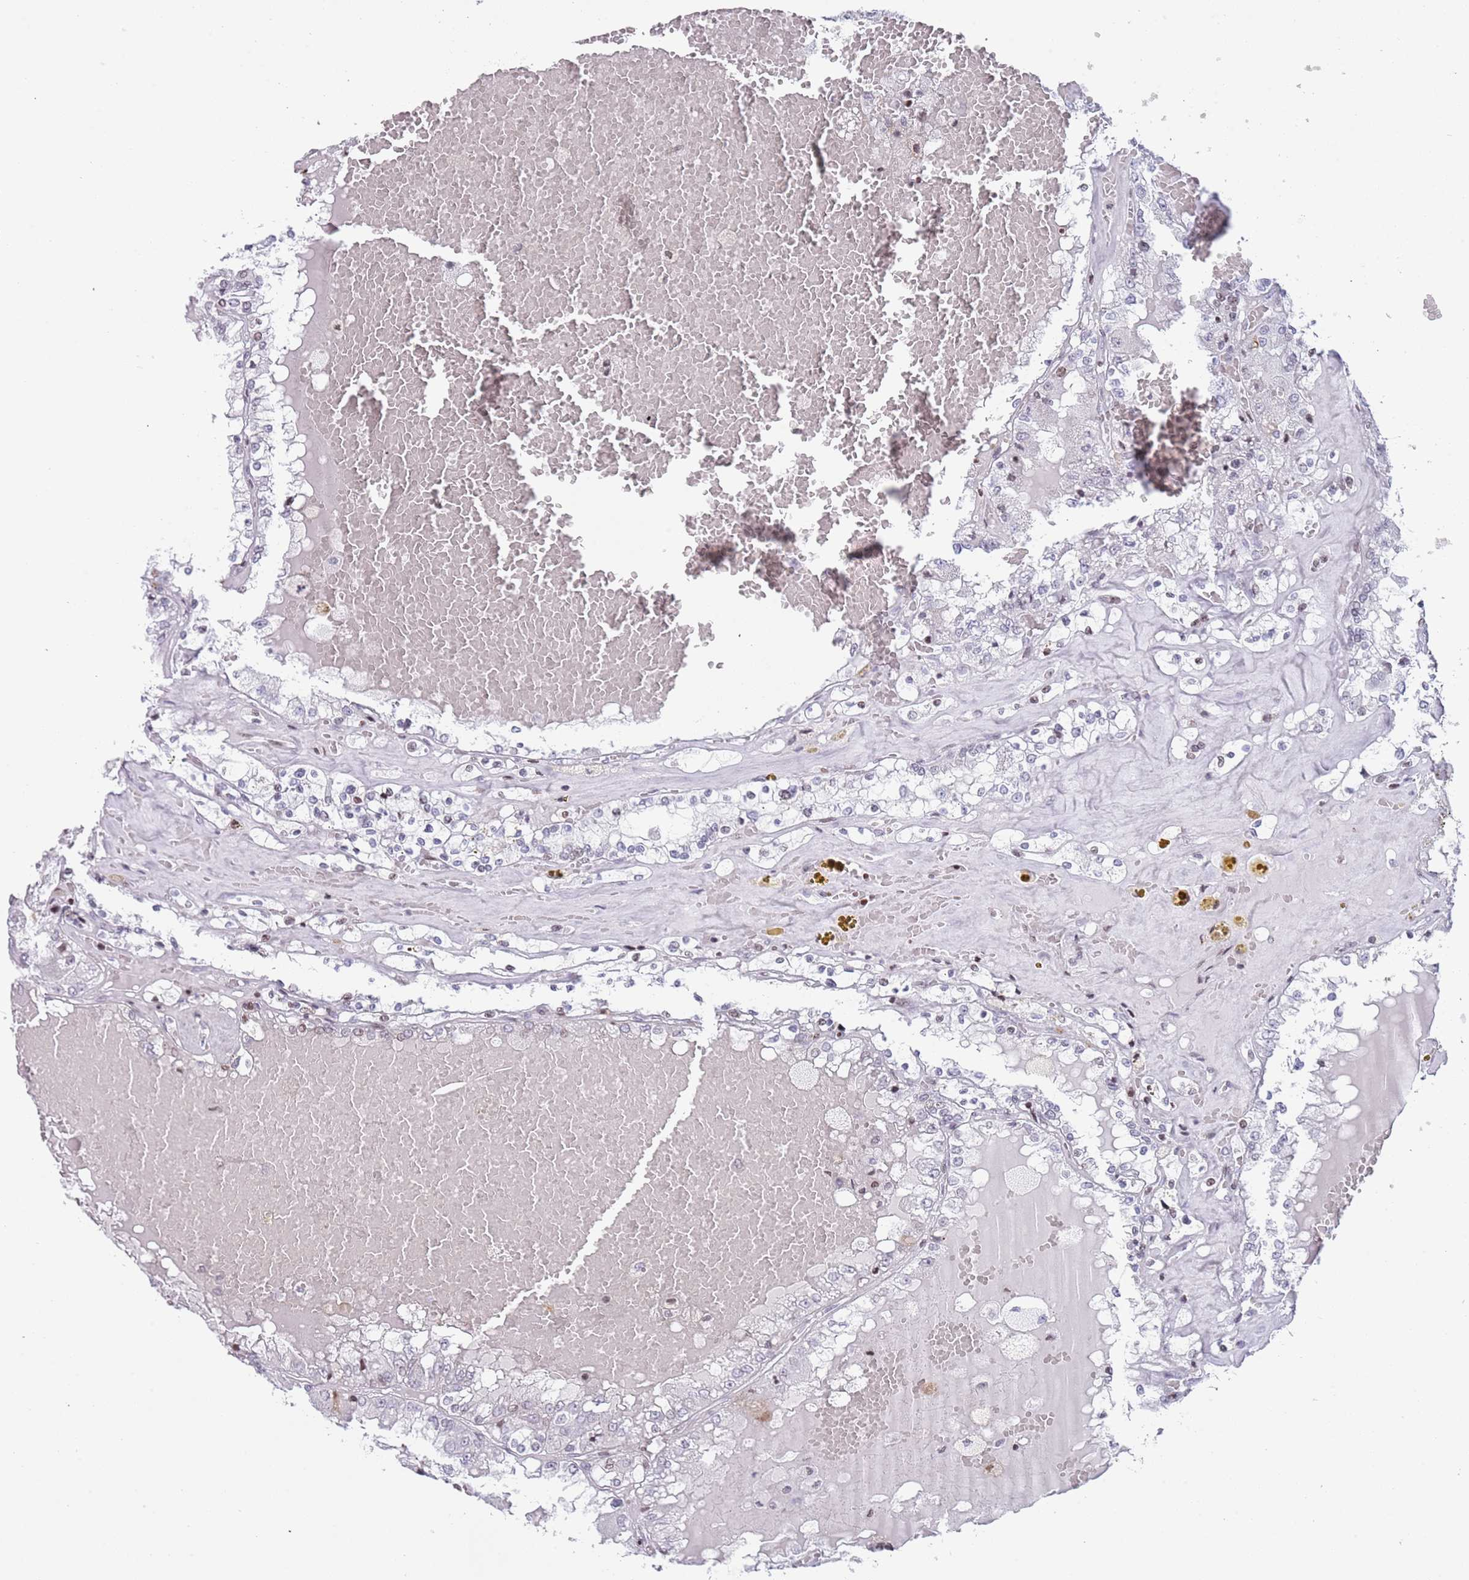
{"staining": {"intensity": "negative", "quantity": "none", "location": "none"}, "tissue": "renal cancer", "cell_type": "Tumor cells", "image_type": "cancer", "snomed": [{"axis": "morphology", "description": "Adenocarcinoma, NOS"}, {"axis": "topography", "description": "Kidney"}], "caption": "High magnification brightfield microscopy of renal adenocarcinoma stained with DAB (brown) and counterstained with hematoxylin (blue): tumor cells show no significant expression.", "gene": "HDAC8", "patient": {"sex": "female", "age": 56}}